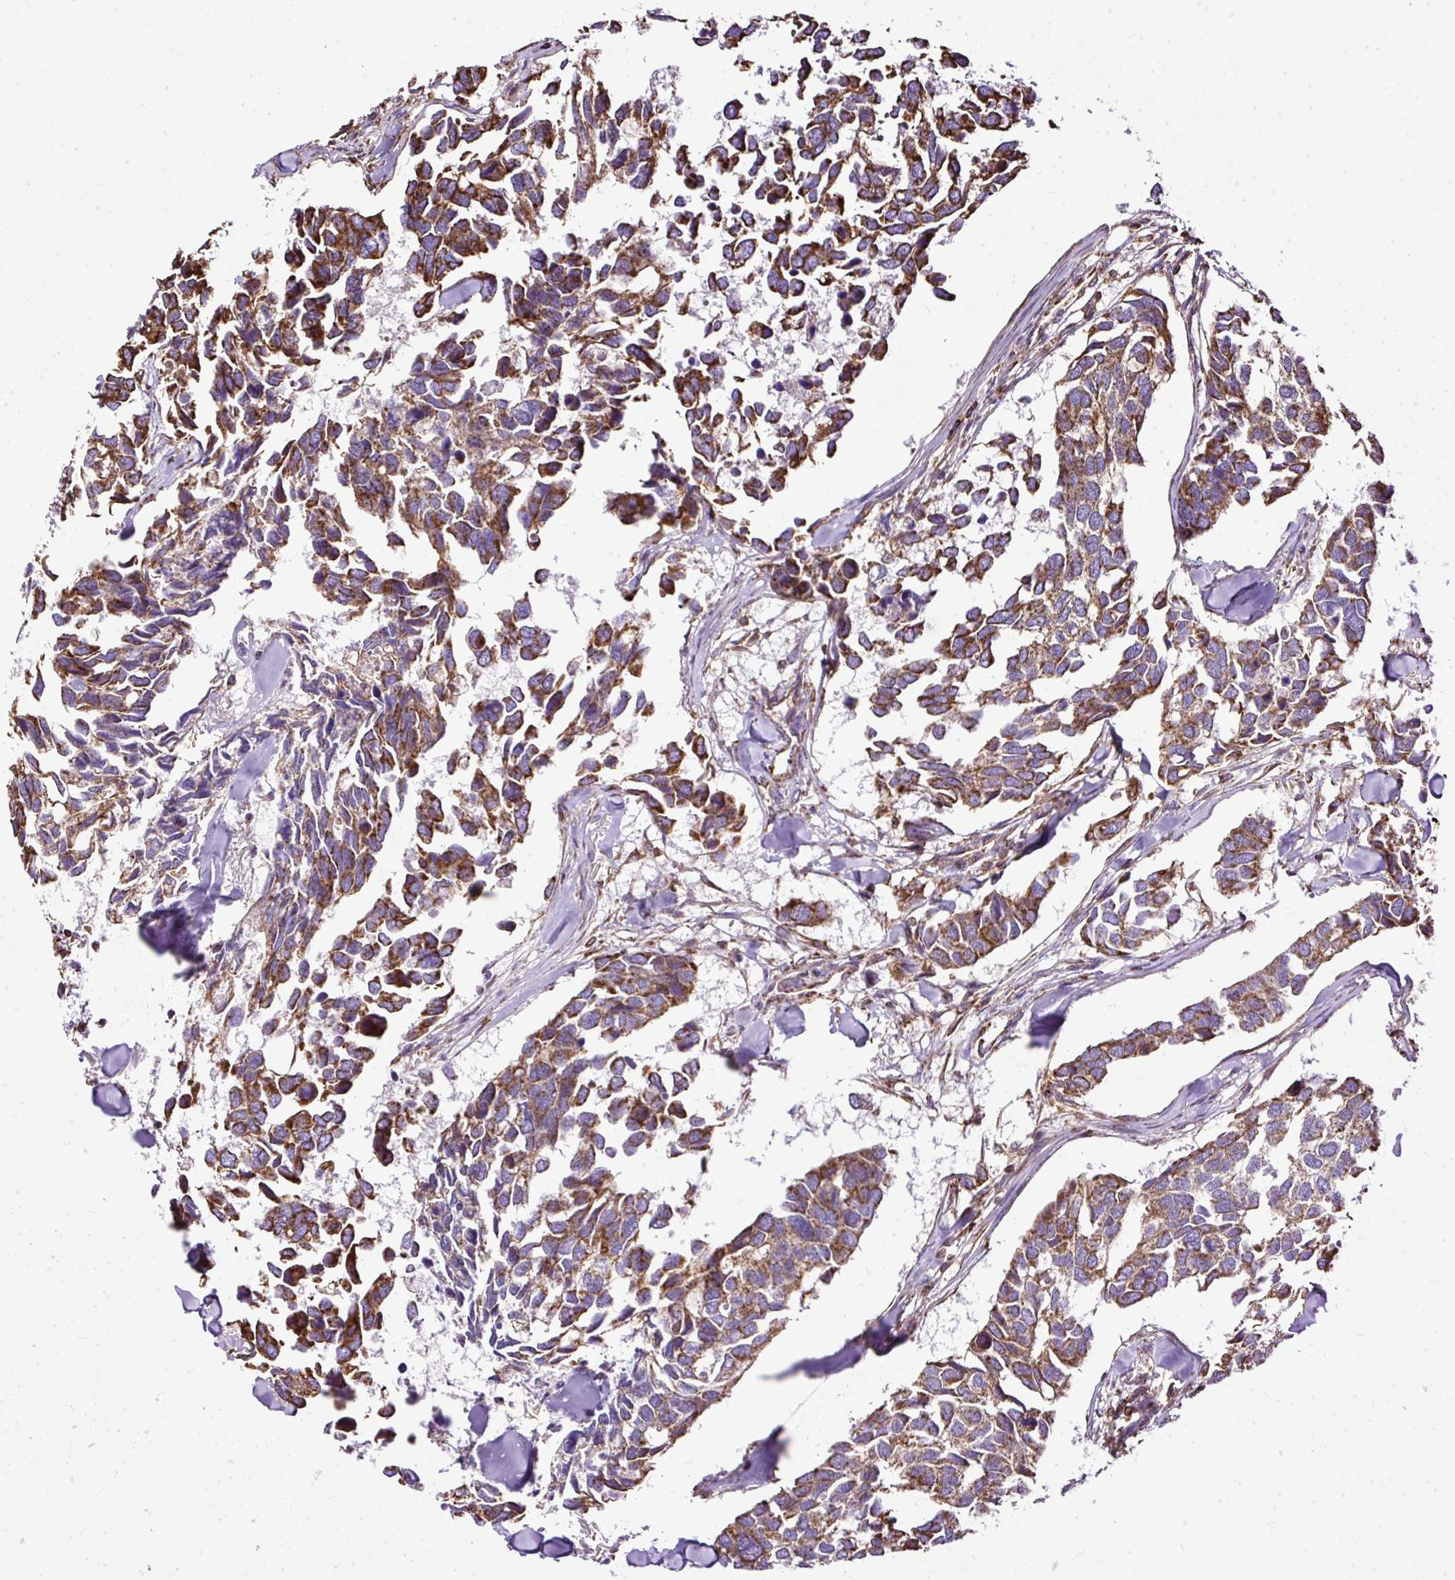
{"staining": {"intensity": "strong", "quantity": ">75%", "location": "cytoplasmic/membranous"}, "tissue": "breast cancer", "cell_type": "Tumor cells", "image_type": "cancer", "snomed": [{"axis": "morphology", "description": "Duct carcinoma"}, {"axis": "topography", "description": "Breast"}], "caption": "Human breast cancer stained with a brown dye demonstrates strong cytoplasmic/membranous positive expression in approximately >75% of tumor cells.", "gene": "KLHL11", "patient": {"sex": "female", "age": 83}}